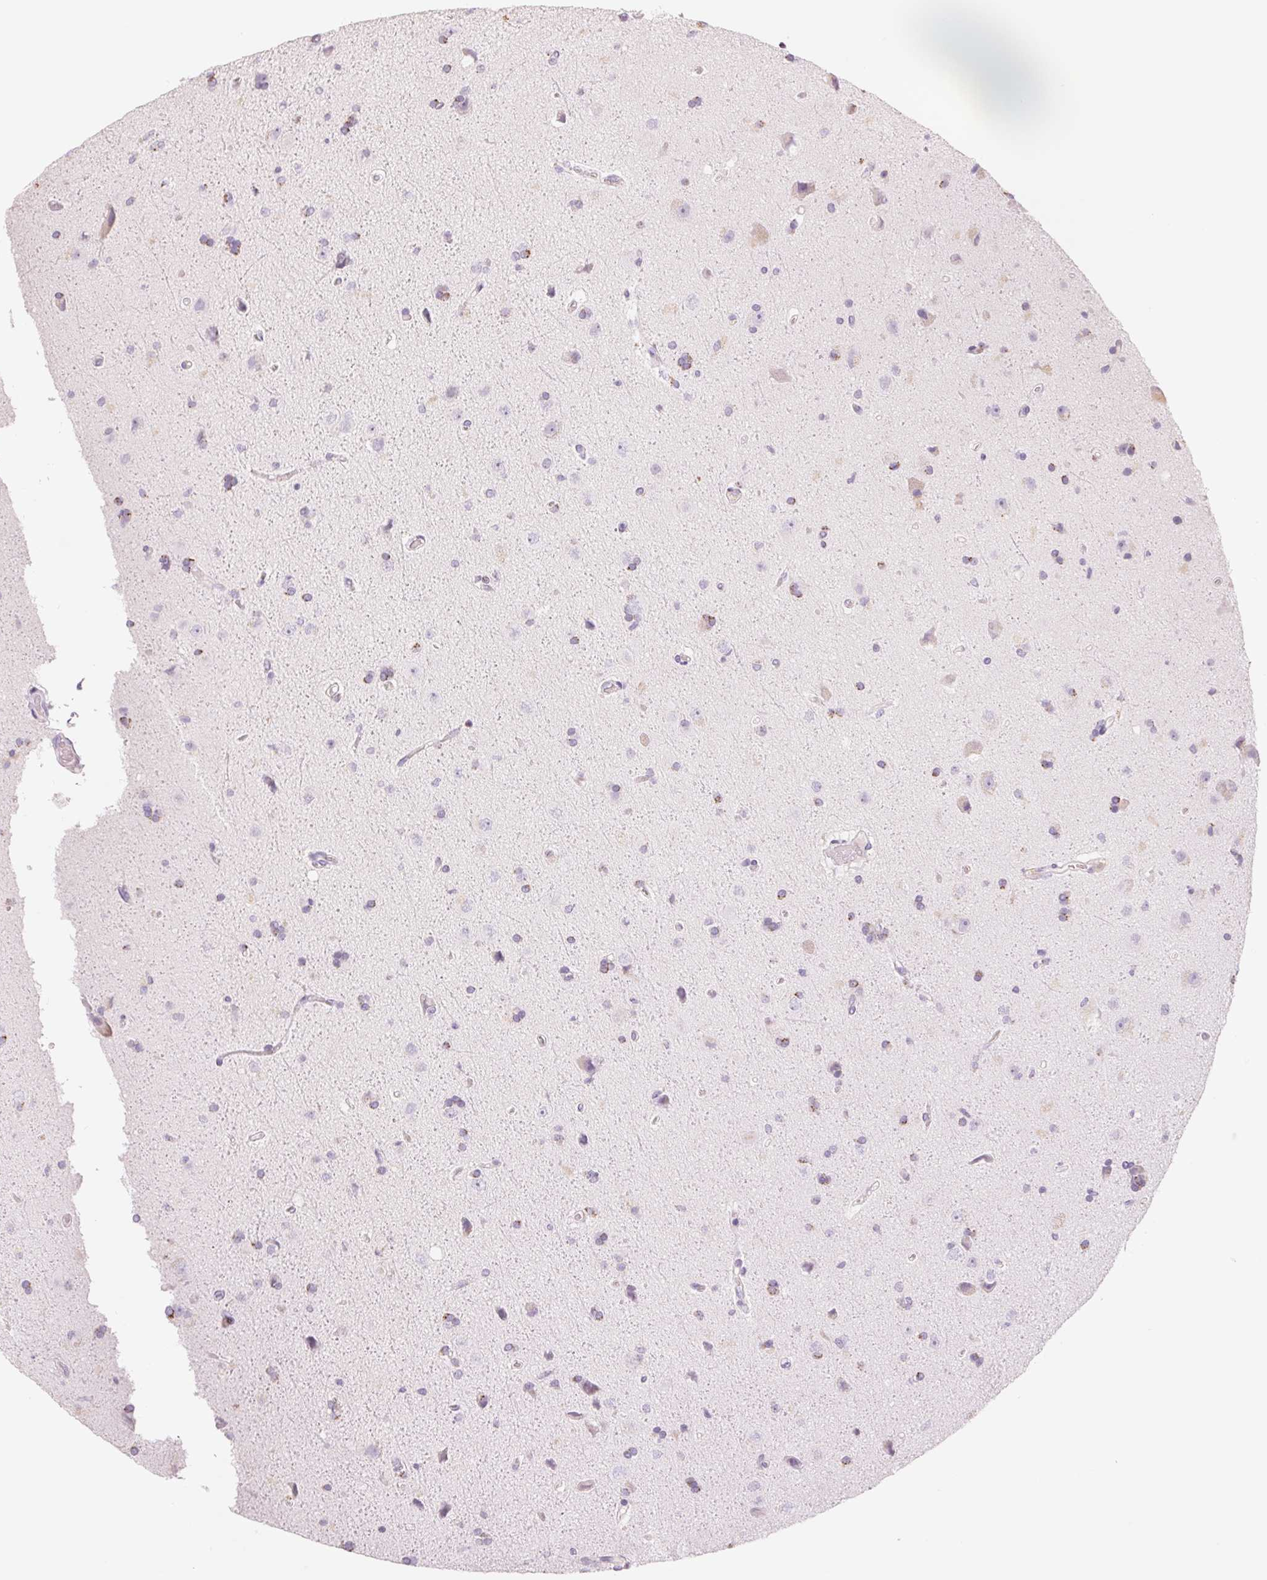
{"staining": {"intensity": "negative", "quantity": "none", "location": "none"}, "tissue": "glioma", "cell_type": "Tumor cells", "image_type": "cancer", "snomed": [{"axis": "morphology", "description": "Glioma, malignant, High grade"}, {"axis": "topography", "description": "Cerebral cortex"}], "caption": "Human glioma stained for a protein using immunohistochemistry (IHC) displays no staining in tumor cells.", "gene": "GALNT7", "patient": {"sex": "male", "age": 70}}